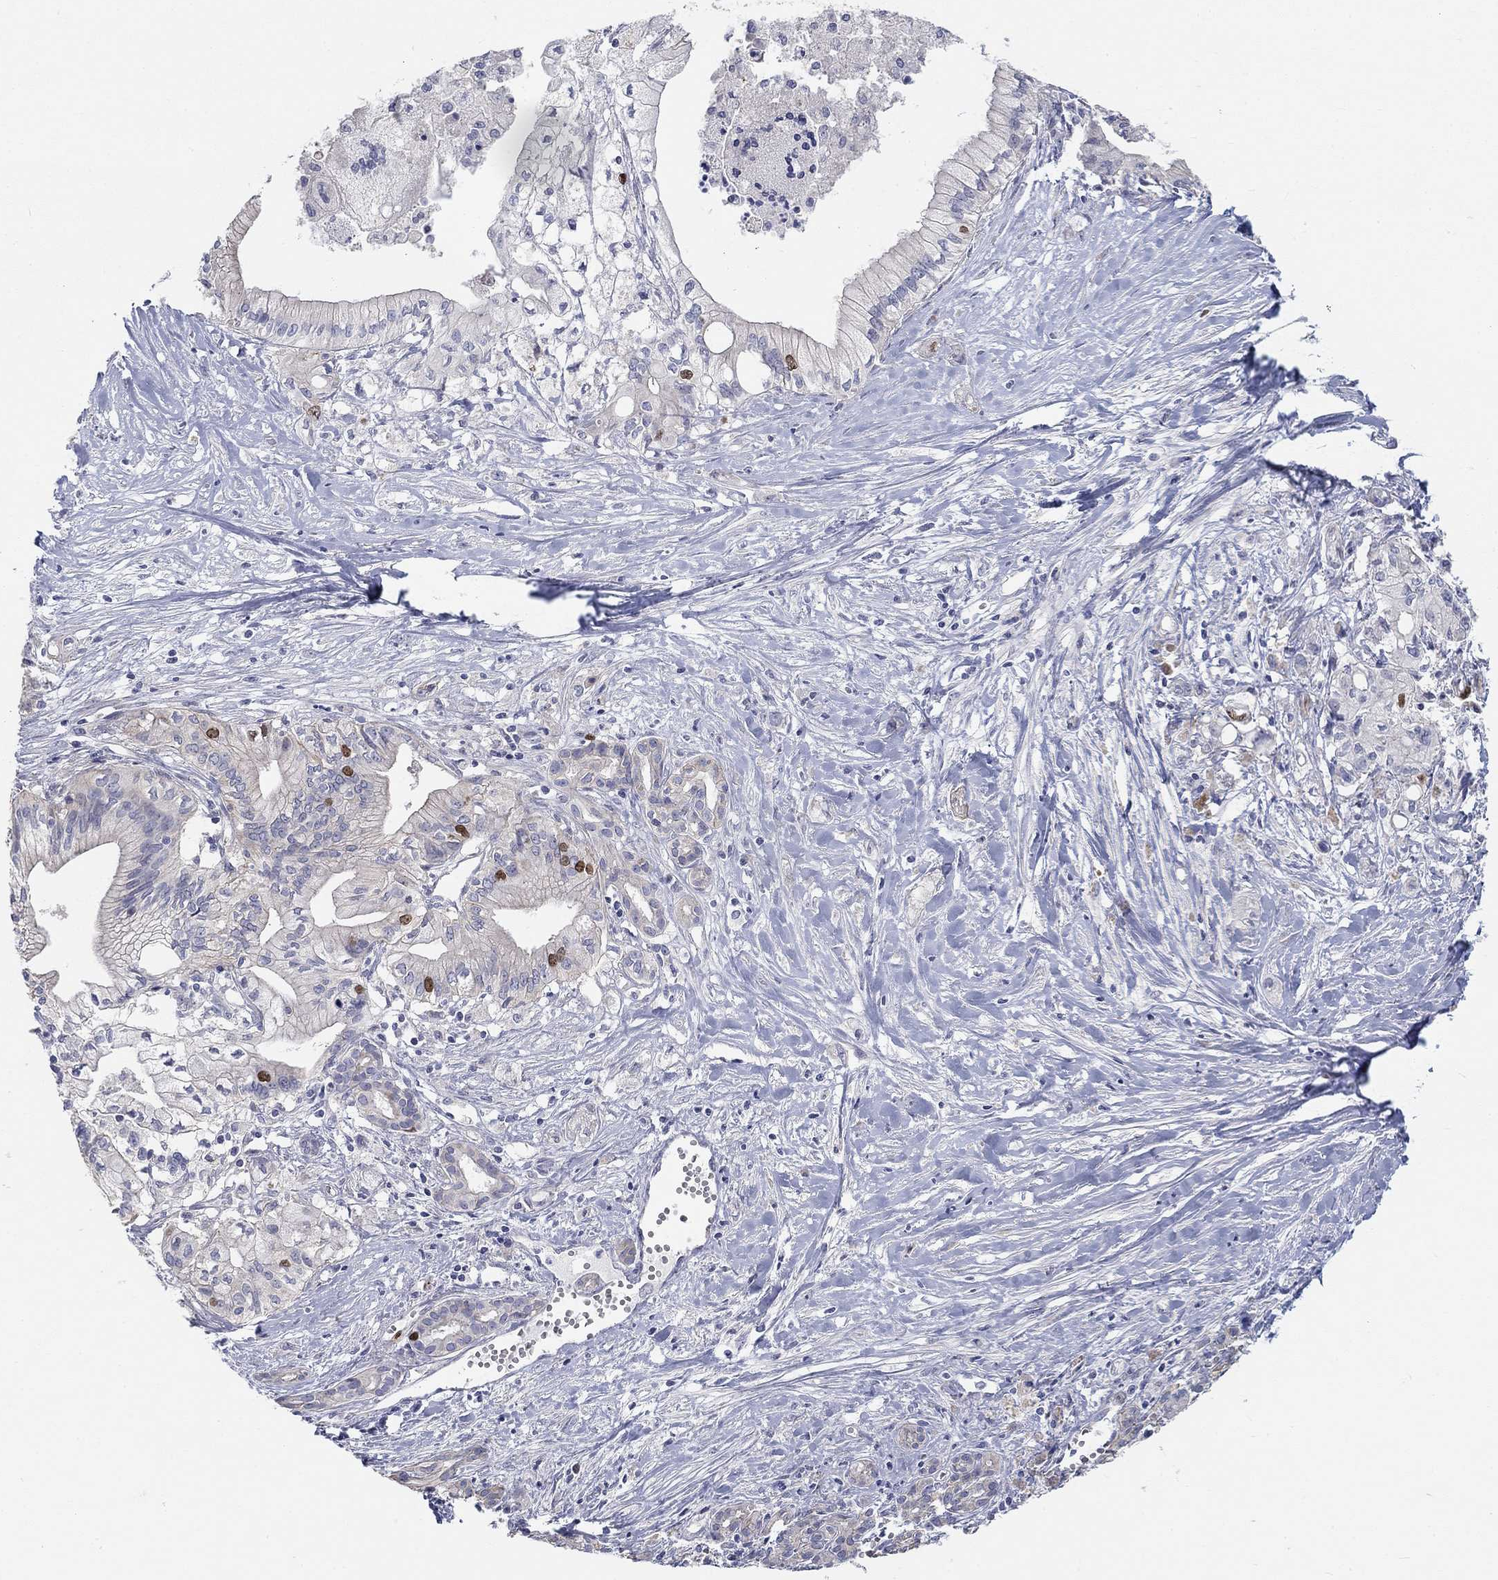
{"staining": {"intensity": "moderate", "quantity": "<25%", "location": "nuclear"}, "tissue": "pancreatic cancer", "cell_type": "Tumor cells", "image_type": "cancer", "snomed": [{"axis": "morphology", "description": "Adenocarcinoma, NOS"}, {"axis": "topography", "description": "Pancreas"}], "caption": "Human pancreatic adenocarcinoma stained for a protein (brown) displays moderate nuclear positive positivity in about <25% of tumor cells.", "gene": "PRC1", "patient": {"sex": "male", "age": 71}}